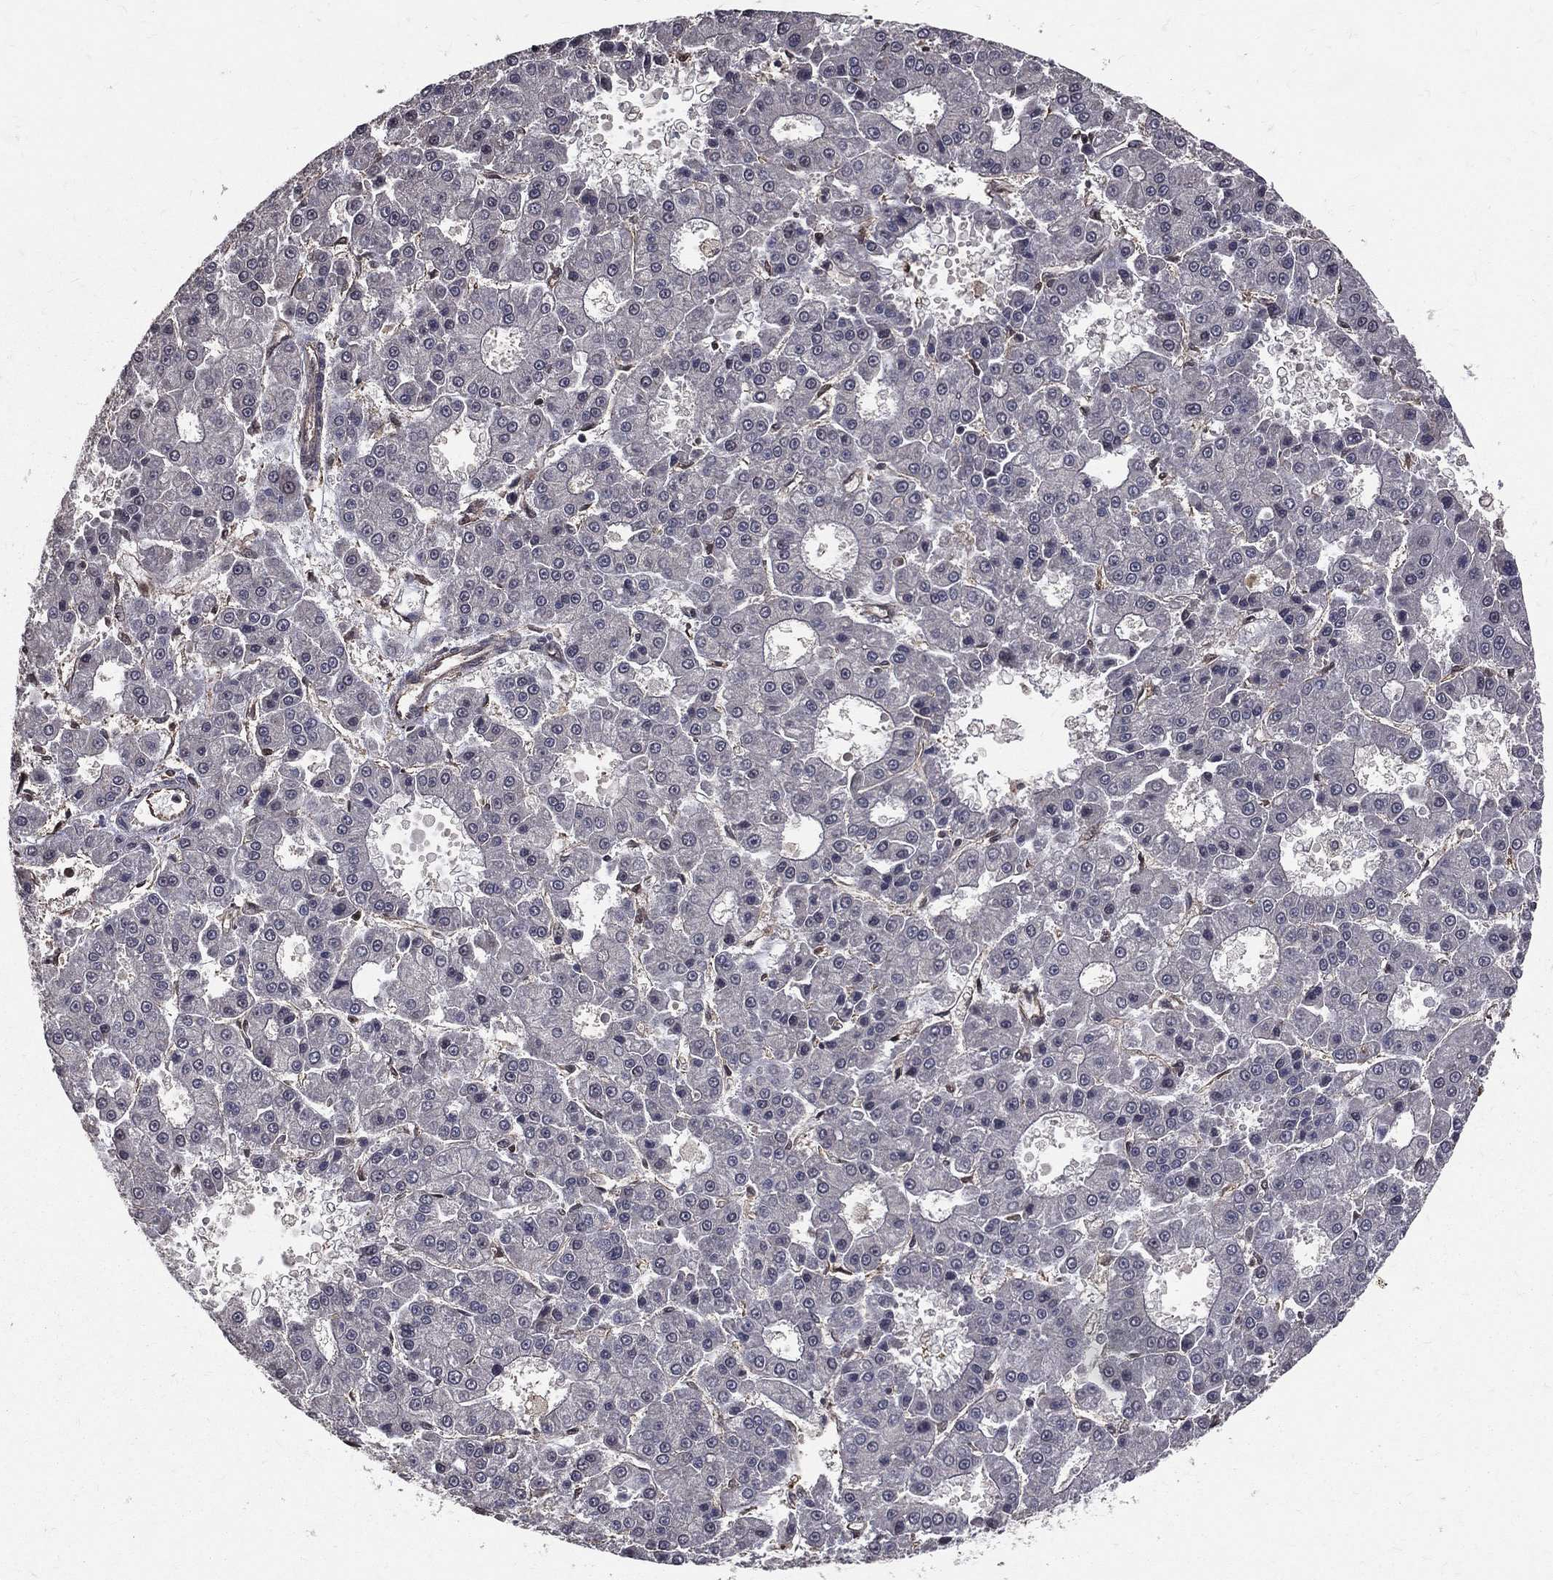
{"staining": {"intensity": "negative", "quantity": "none", "location": "none"}, "tissue": "liver cancer", "cell_type": "Tumor cells", "image_type": "cancer", "snomed": [{"axis": "morphology", "description": "Carcinoma, Hepatocellular, NOS"}, {"axis": "topography", "description": "Liver"}], "caption": "There is no significant positivity in tumor cells of liver cancer. (DAB immunohistochemistry (IHC), high magnification).", "gene": "DPYSL2", "patient": {"sex": "male", "age": 70}}